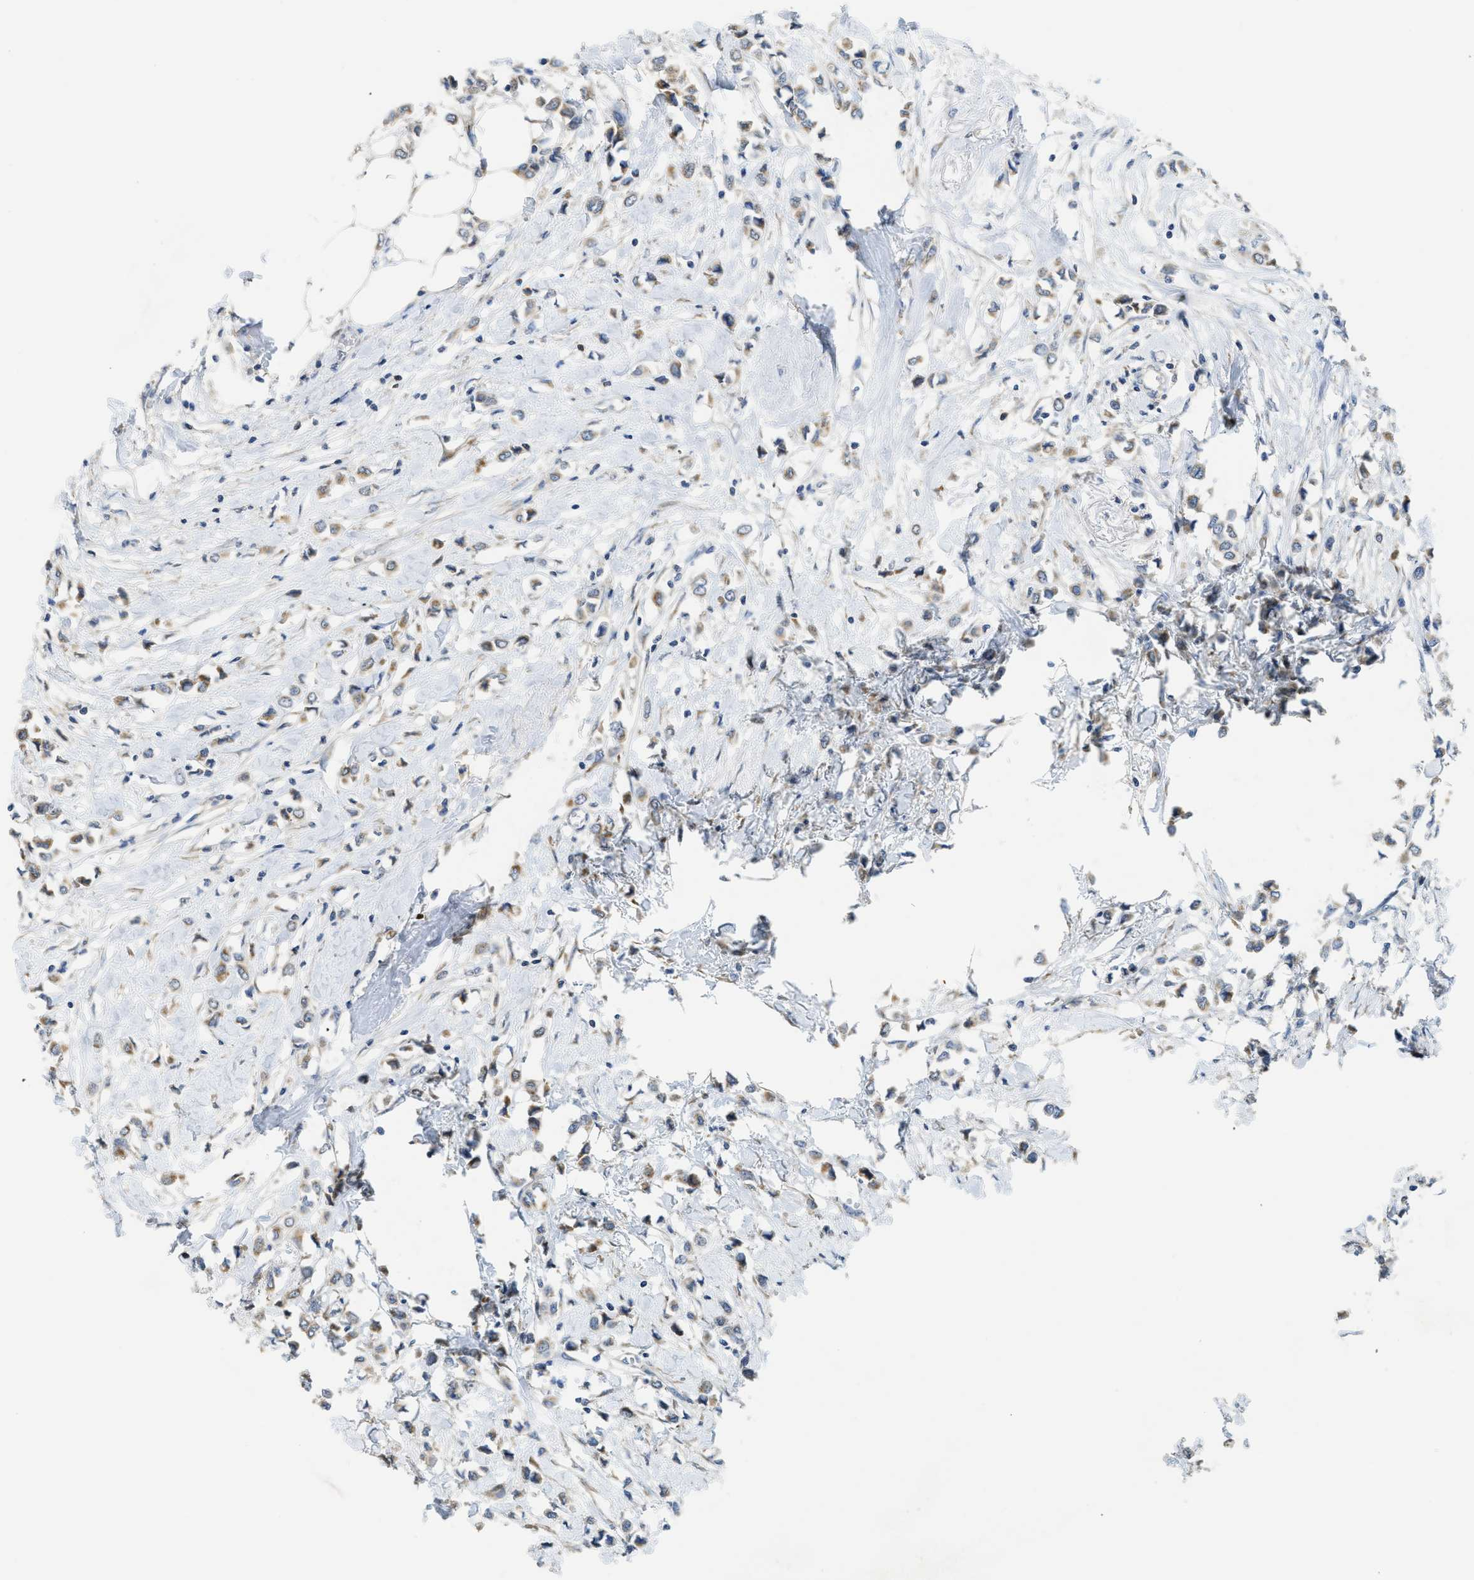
{"staining": {"intensity": "weak", "quantity": ">75%", "location": "cytoplasmic/membranous"}, "tissue": "breast cancer", "cell_type": "Tumor cells", "image_type": "cancer", "snomed": [{"axis": "morphology", "description": "Lobular carcinoma"}, {"axis": "topography", "description": "Breast"}], "caption": "The micrograph shows a brown stain indicating the presence of a protein in the cytoplasmic/membranous of tumor cells in breast cancer.", "gene": "SFXN2", "patient": {"sex": "female", "age": 51}}